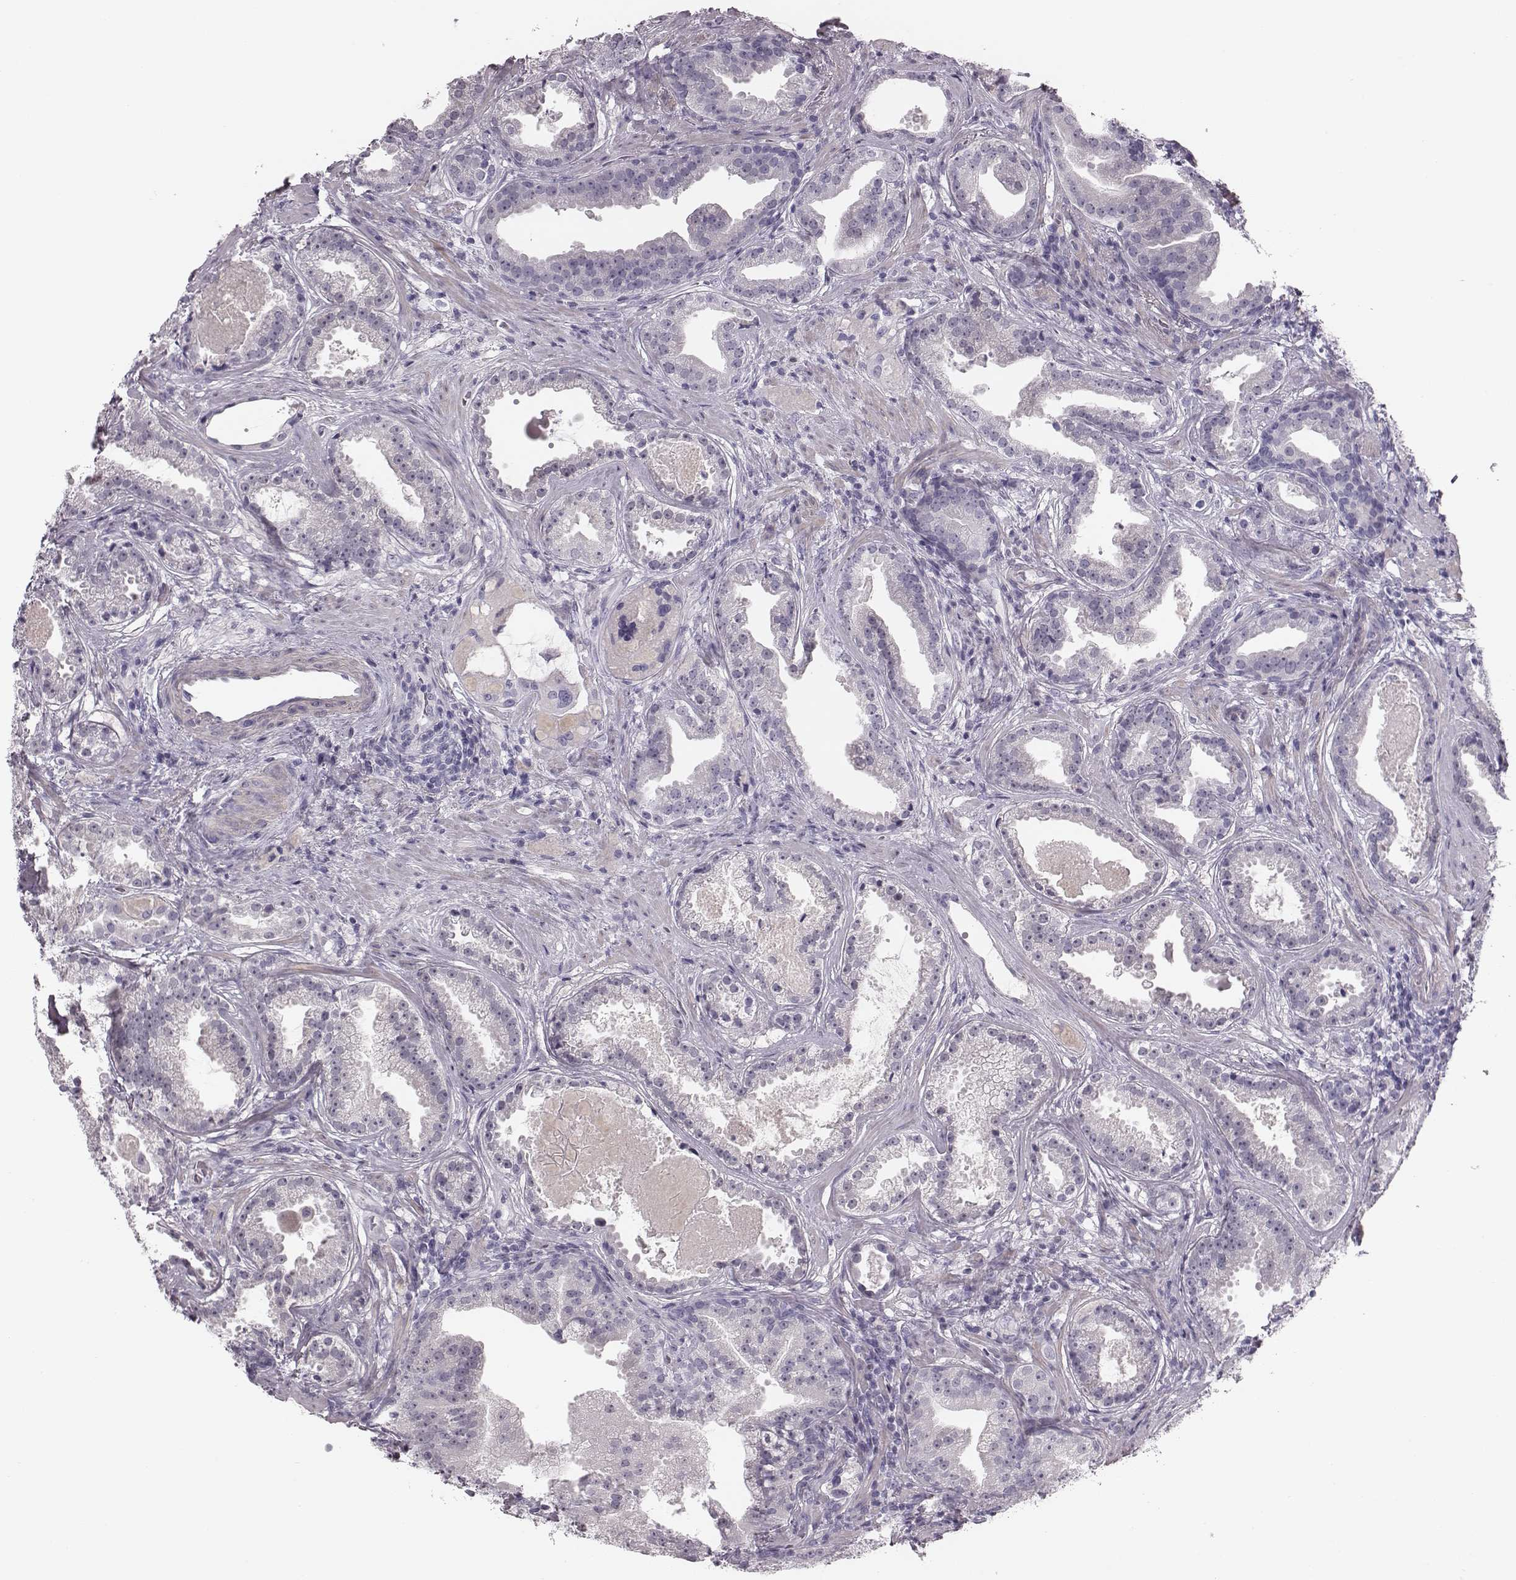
{"staining": {"intensity": "negative", "quantity": "none", "location": "none"}, "tissue": "prostate cancer", "cell_type": "Tumor cells", "image_type": "cancer", "snomed": [{"axis": "morphology", "description": "Adenocarcinoma, NOS"}, {"axis": "morphology", "description": "Adenocarcinoma, High grade"}, {"axis": "topography", "description": "Prostate"}], "caption": "This is an immunohistochemistry histopathology image of human prostate cancer (adenocarcinoma). There is no expression in tumor cells.", "gene": "CRISP1", "patient": {"sex": "male", "age": 64}}